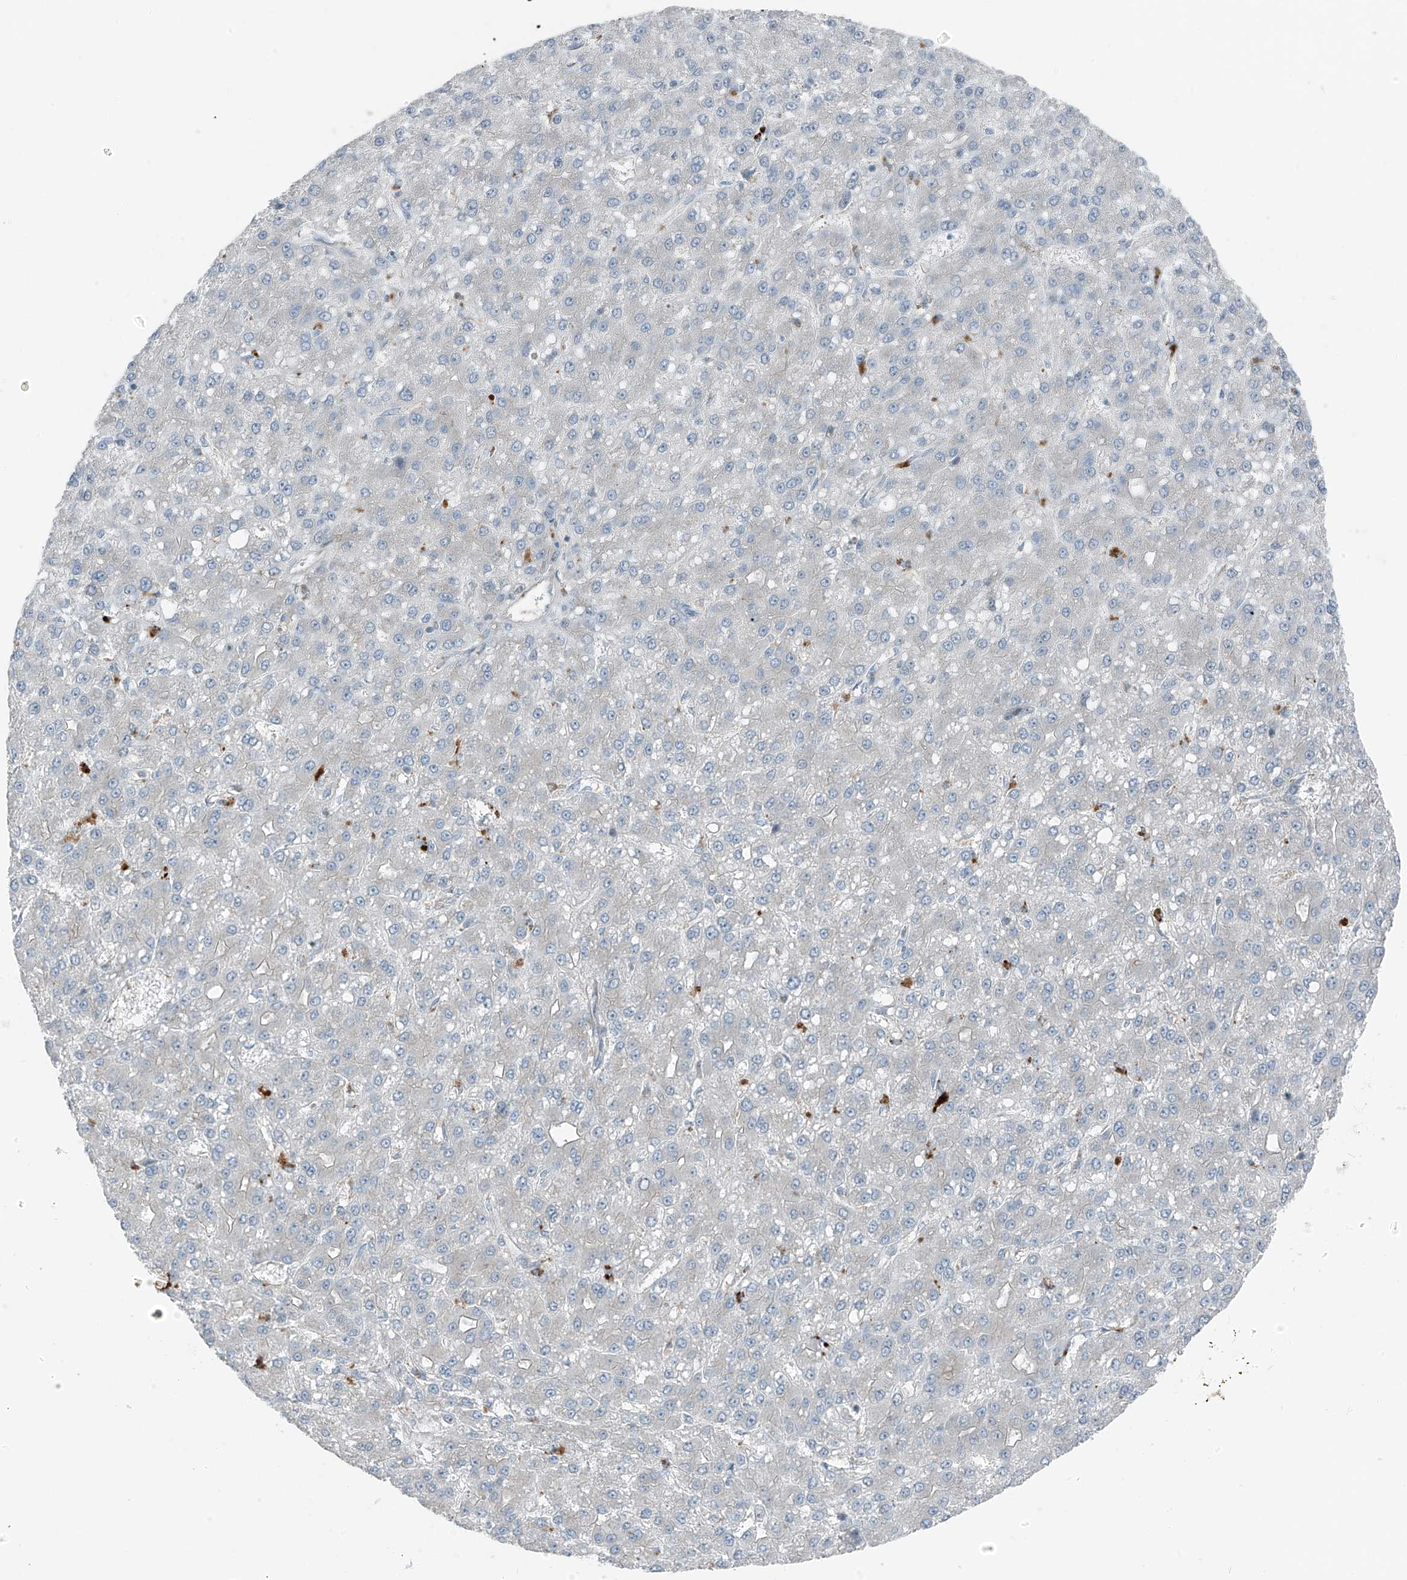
{"staining": {"intensity": "negative", "quantity": "none", "location": "none"}, "tissue": "liver cancer", "cell_type": "Tumor cells", "image_type": "cancer", "snomed": [{"axis": "morphology", "description": "Carcinoma, Hepatocellular, NOS"}, {"axis": "topography", "description": "Liver"}], "caption": "Hepatocellular carcinoma (liver) was stained to show a protein in brown. There is no significant positivity in tumor cells.", "gene": "SLC12A6", "patient": {"sex": "male", "age": 67}}